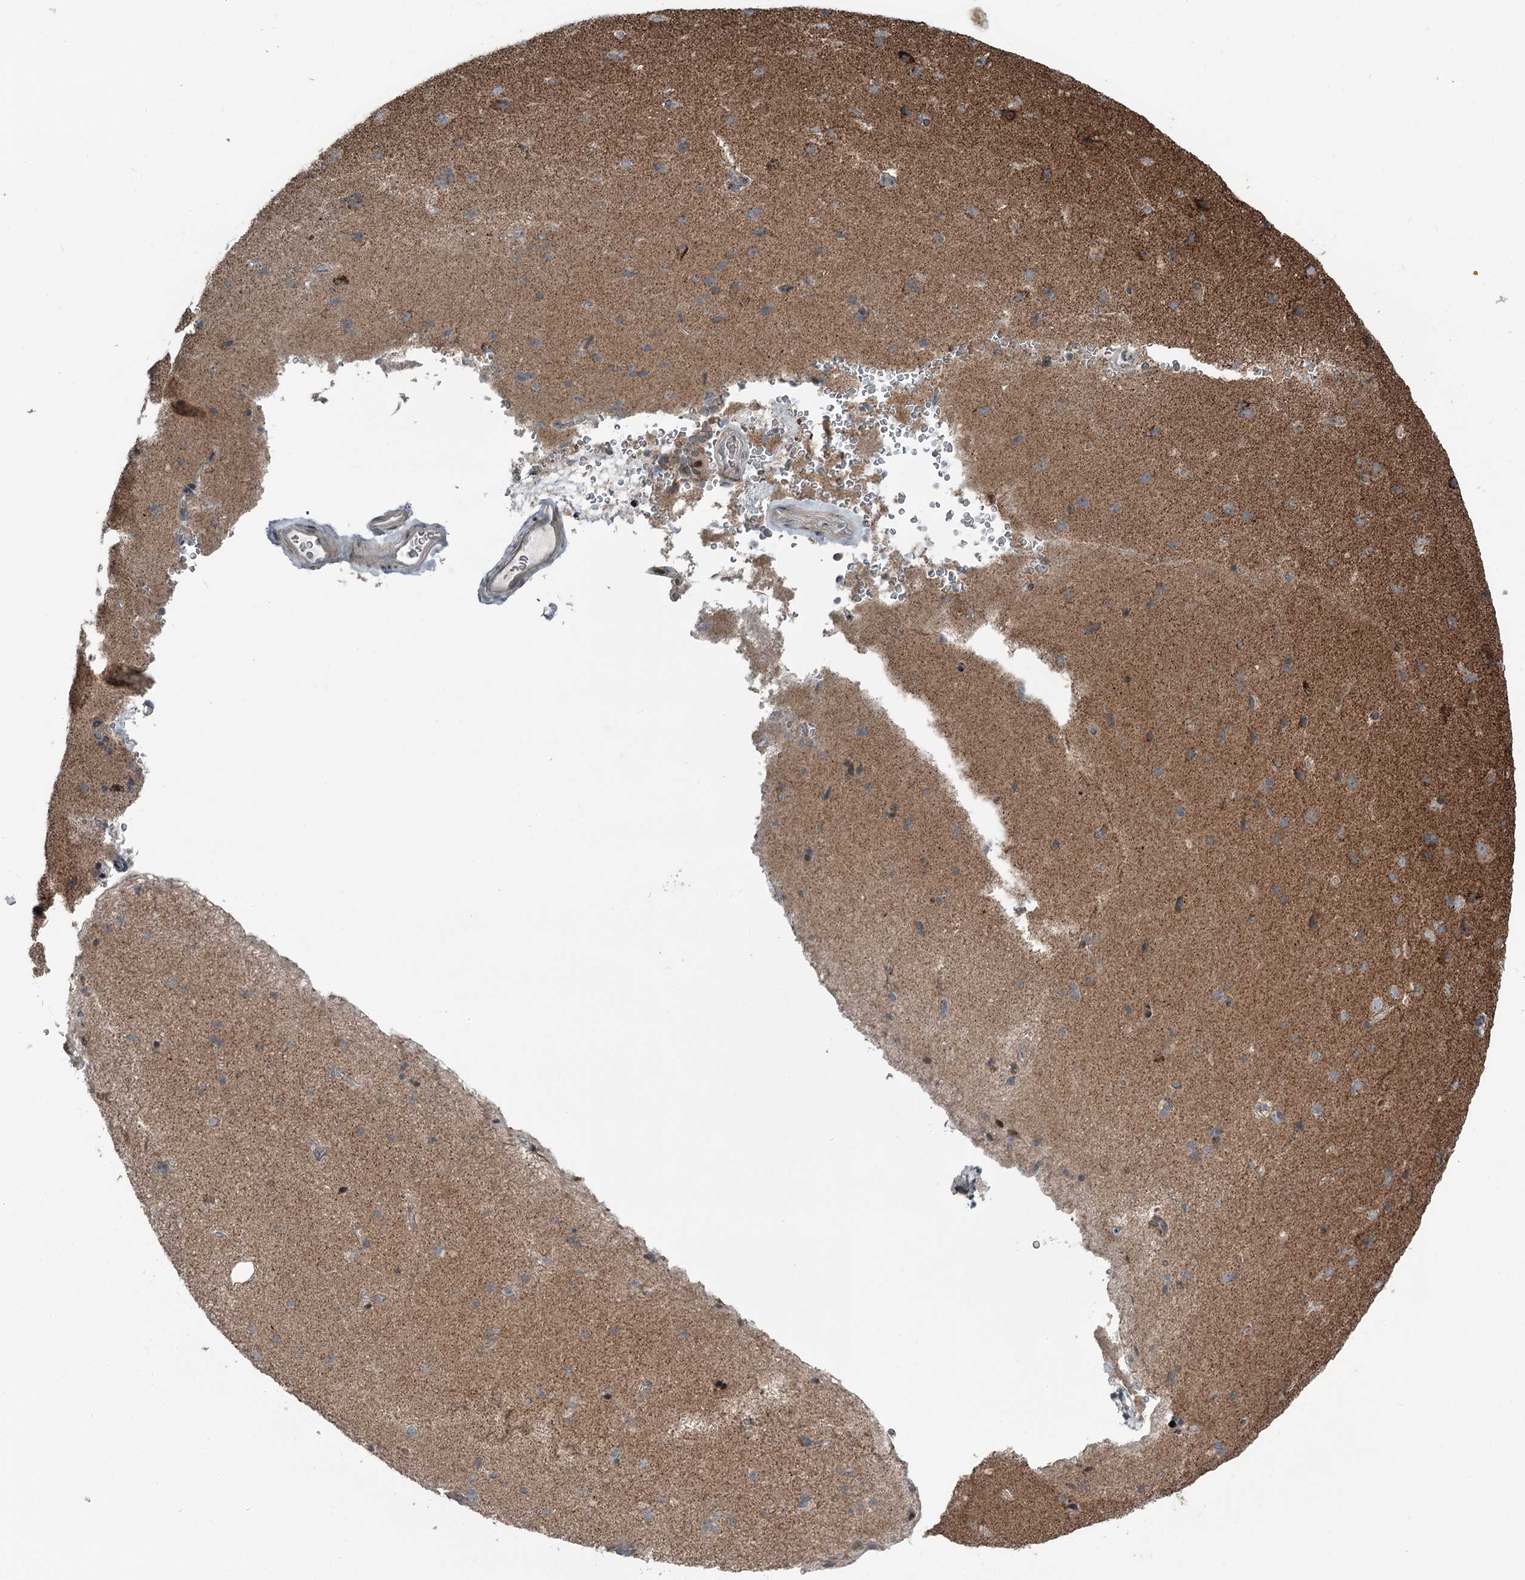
{"staining": {"intensity": "negative", "quantity": "none", "location": "none"}, "tissue": "cerebral cortex", "cell_type": "Endothelial cells", "image_type": "normal", "snomed": [{"axis": "morphology", "description": "Normal tissue, NOS"}, {"axis": "topography", "description": "Cerebral cortex"}], "caption": "Endothelial cells show no significant protein expression in benign cerebral cortex. Nuclei are stained in blue.", "gene": "RASSF8", "patient": {"sex": "male", "age": 62}}